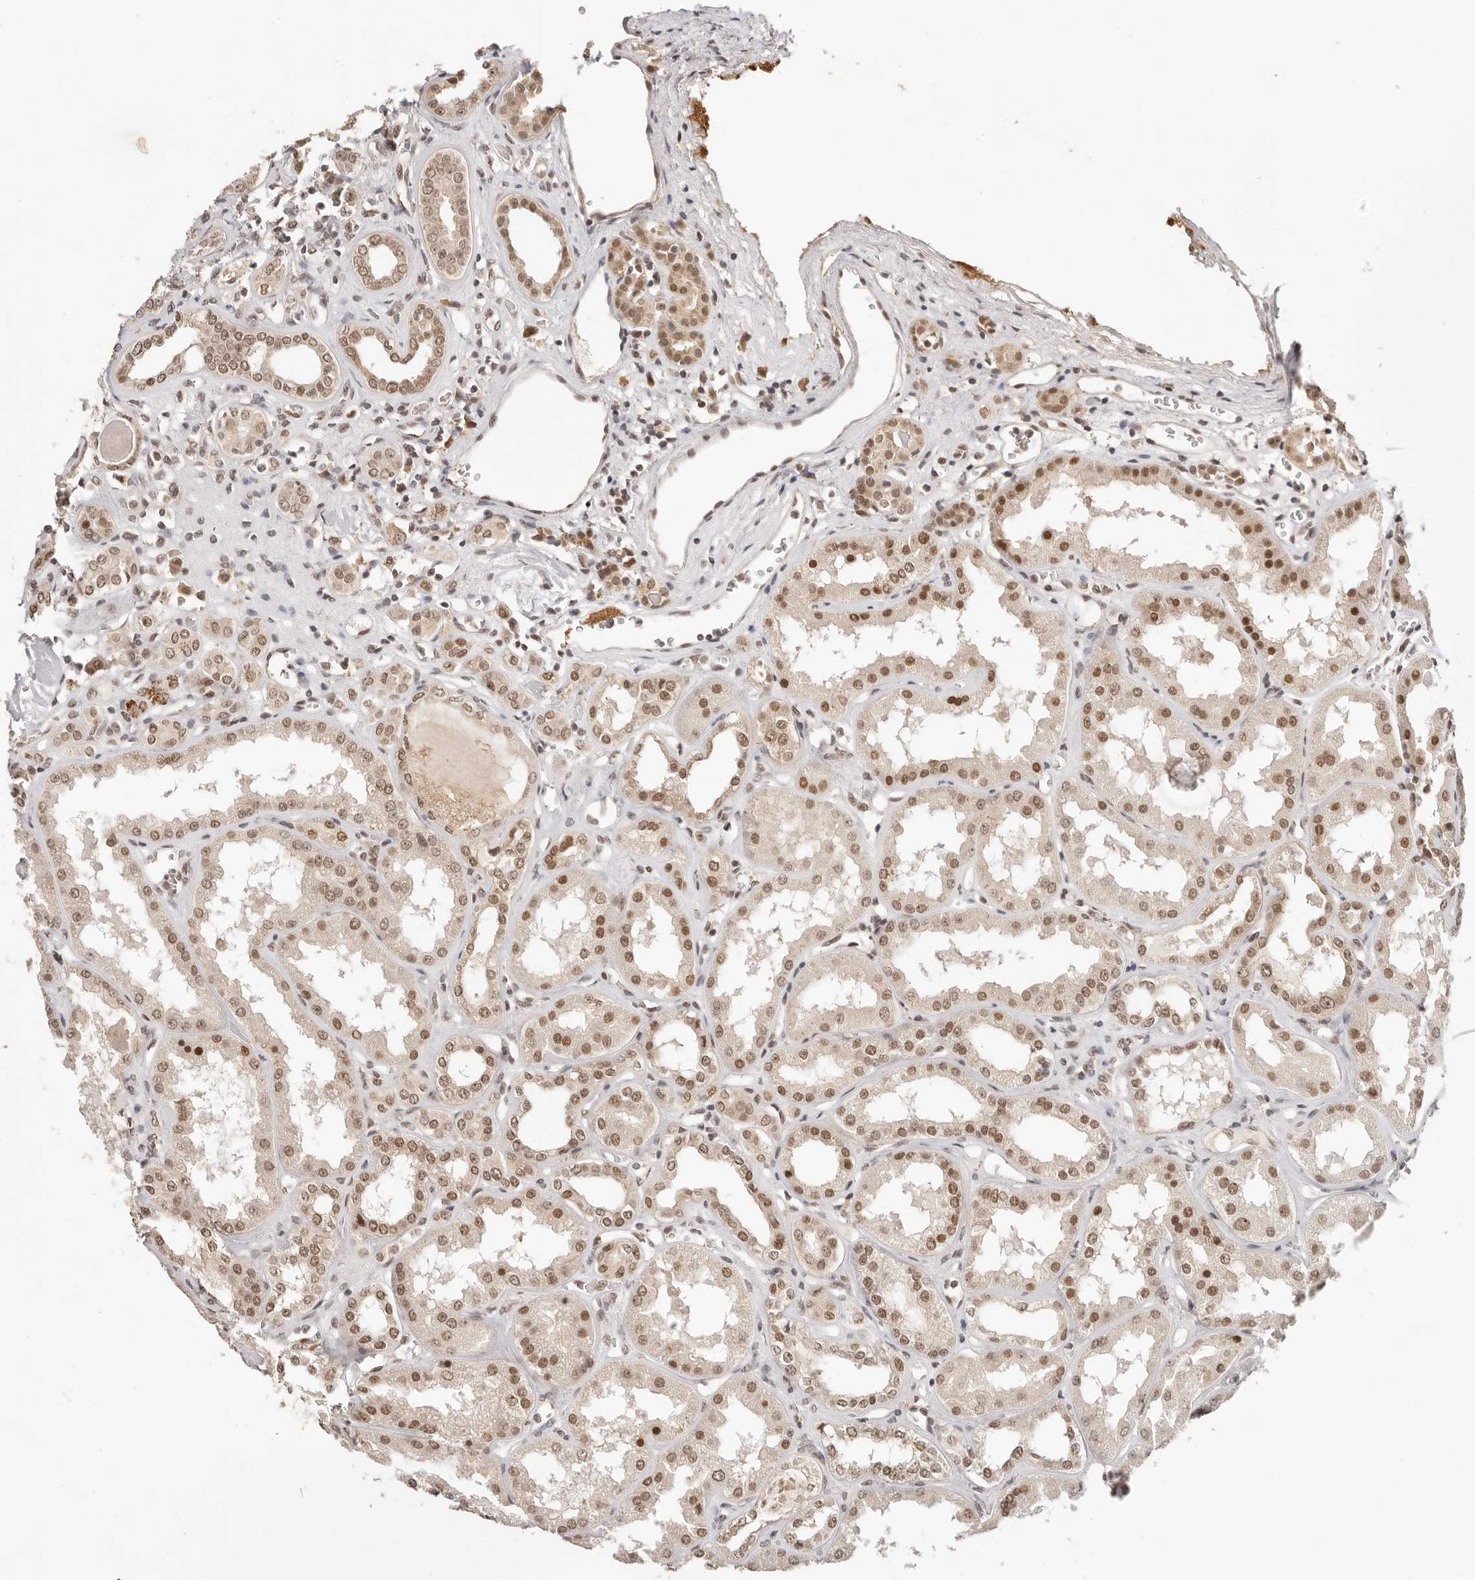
{"staining": {"intensity": "moderate", "quantity": ">75%", "location": "nuclear"}, "tissue": "kidney", "cell_type": "Cells in glomeruli", "image_type": "normal", "snomed": [{"axis": "morphology", "description": "Normal tissue, NOS"}, {"axis": "topography", "description": "Kidney"}], "caption": "Kidney stained with a protein marker shows moderate staining in cells in glomeruli.", "gene": "RFC3", "patient": {"sex": "female", "age": 56}}